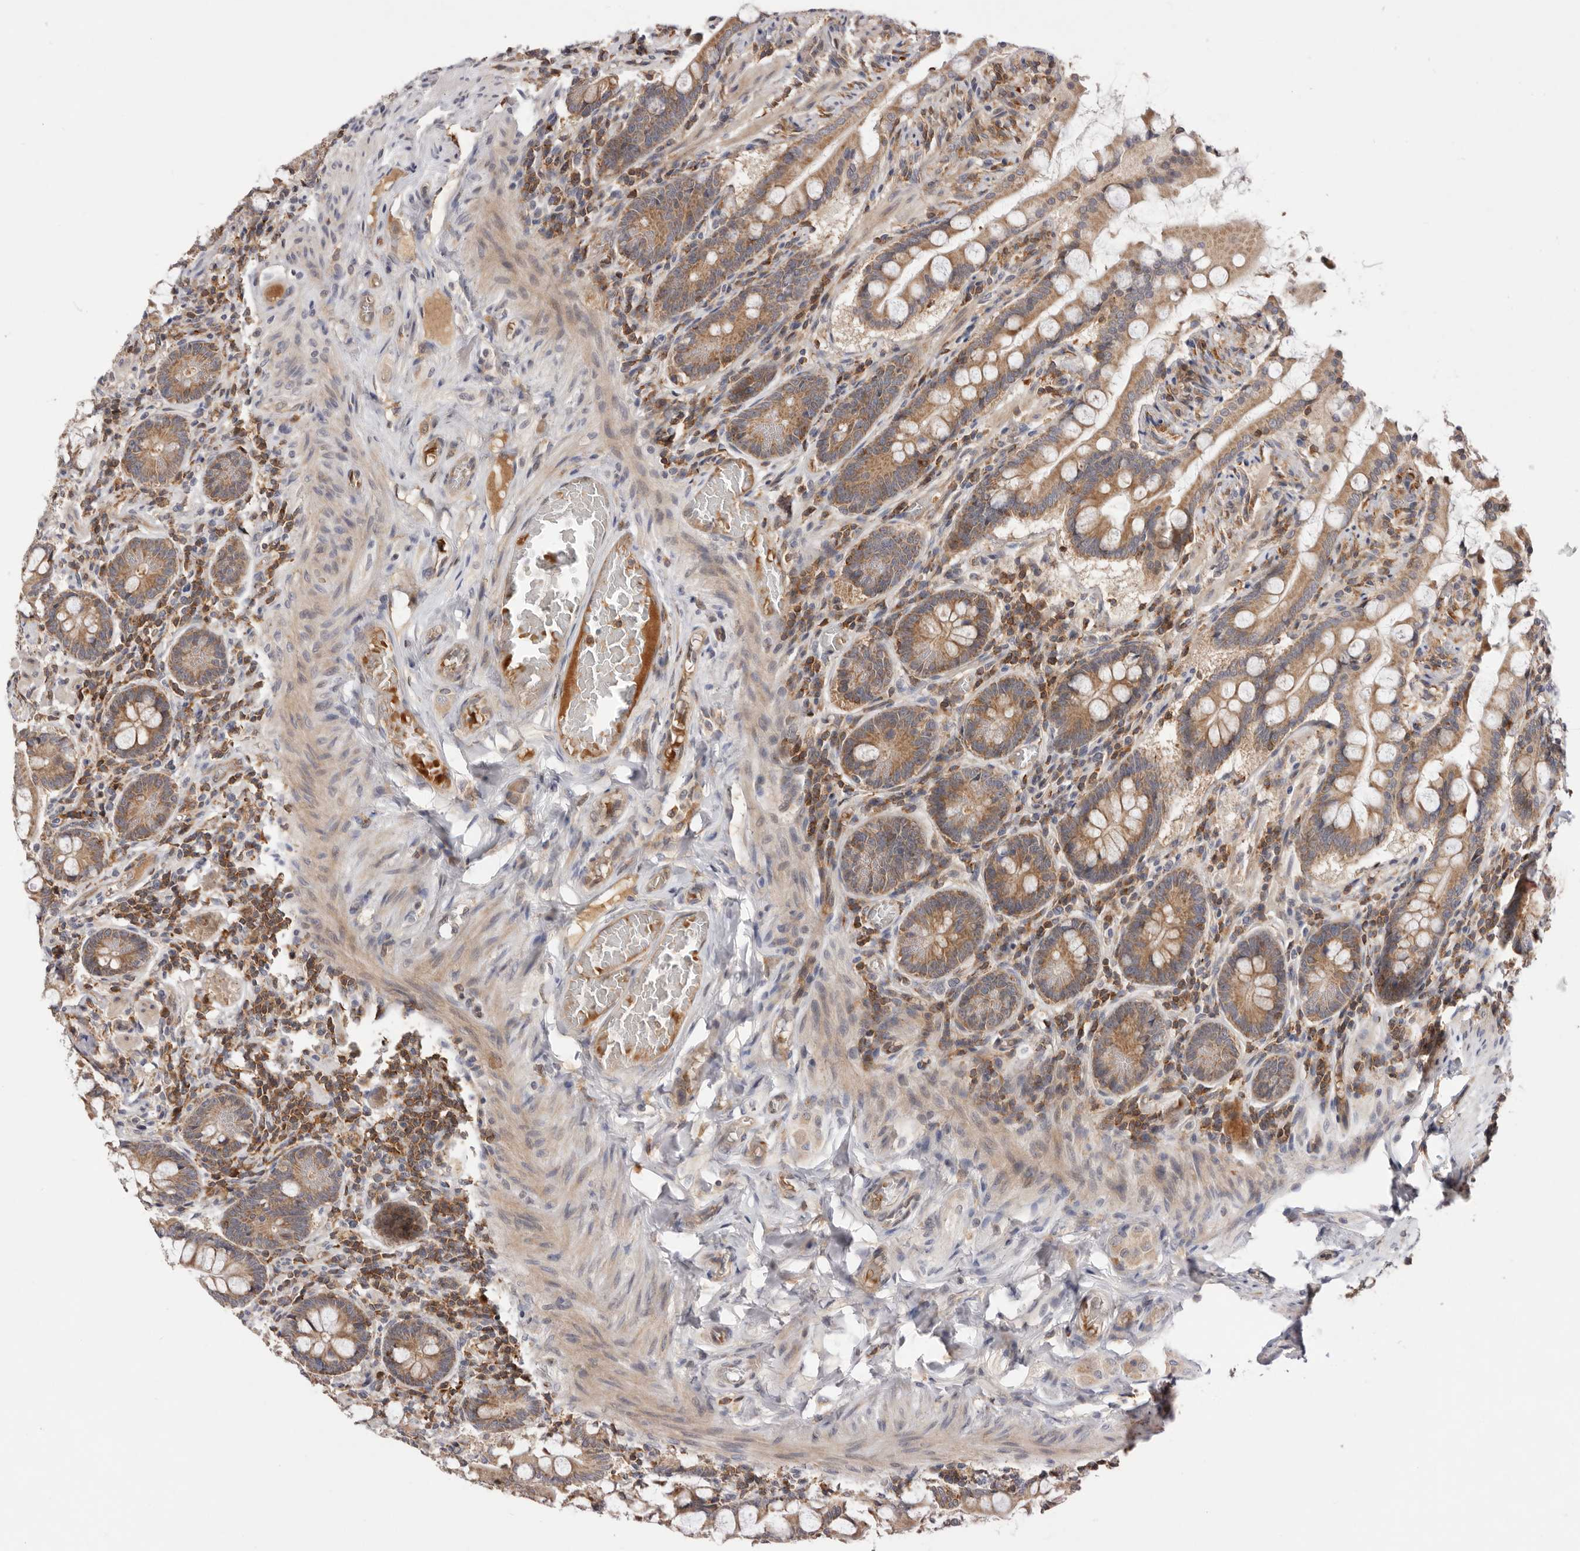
{"staining": {"intensity": "moderate", "quantity": ">75%", "location": "cytoplasmic/membranous"}, "tissue": "small intestine", "cell_type": "Glandular cells", "image_type": "normal", "snomed": [{"axis": "morphology", "description": "Normal tissue, NOS"}, {"axis": "topography", "description": "Small intestine"}], "caption": "Immunohistochemical staining of normal small intestine shows medium levels of moderate cytoplasmic/membranous staining in about >75% of glandular cells.", "gene": "RNF213", "patient": {"sex": "male", "age": 41}}